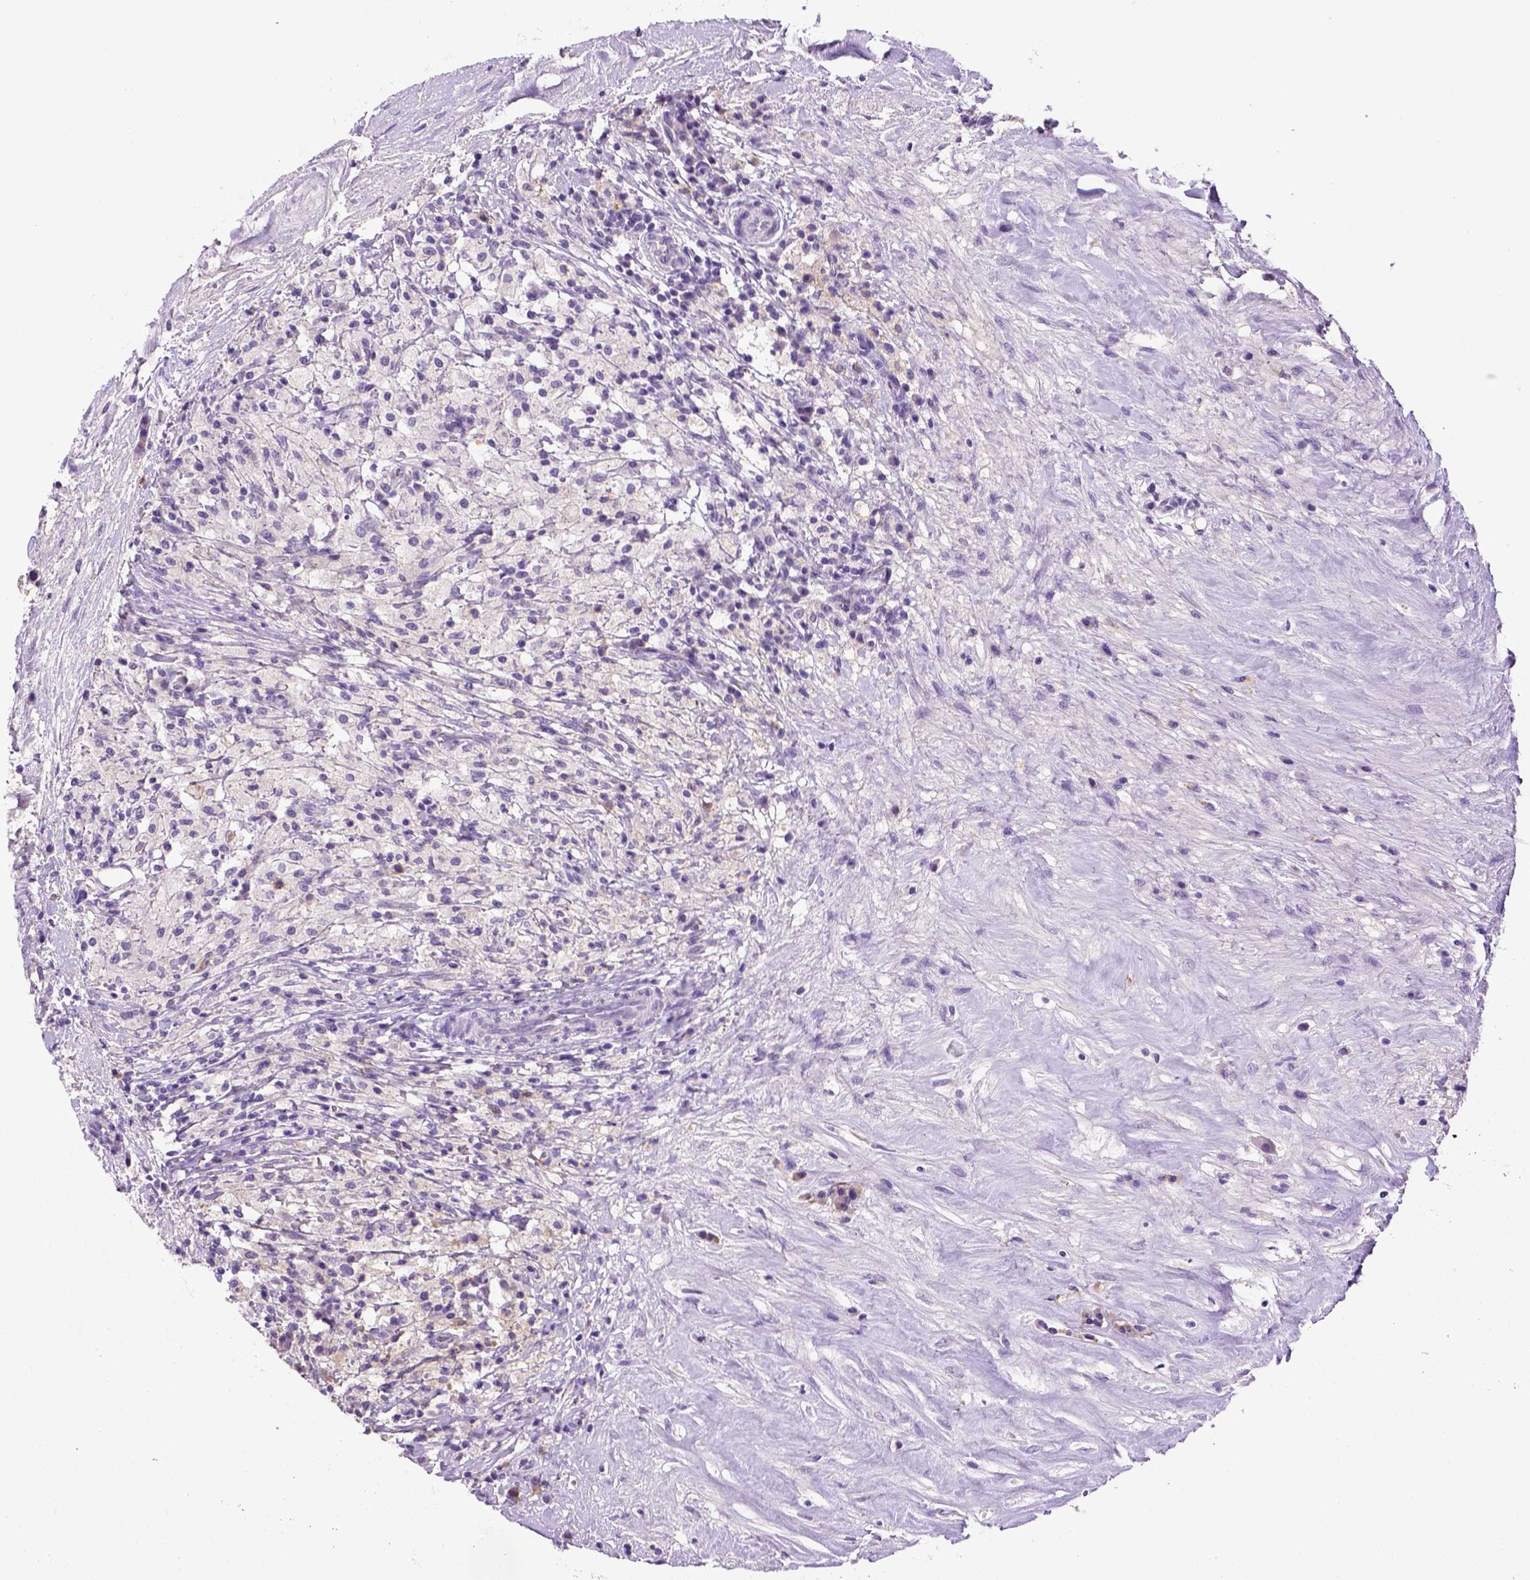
{"staining": {"intensity": "negative", "quantity": "none", "location": "none"}, "tissue": "testis cancer", "cell_type": "Tumor cells", "image_type": "cancer", "snomed": [{"axis": "morphology", "description": "Necrosis, NOS"}, {"axis": "morphology", "description": "Carcinoma, Embryonal, NOS"}, {"axis": "topography", "description": "Testis"}], "caption": "IHC image of neoplastic tissue: embryonal carcinoma (testis) stained with DAB (3,3'-diaminobenzidine) reveals no significant protein expression in tumor cells.", "gene": "CDH1", "patient": {"sex": "male", "age": 19}}